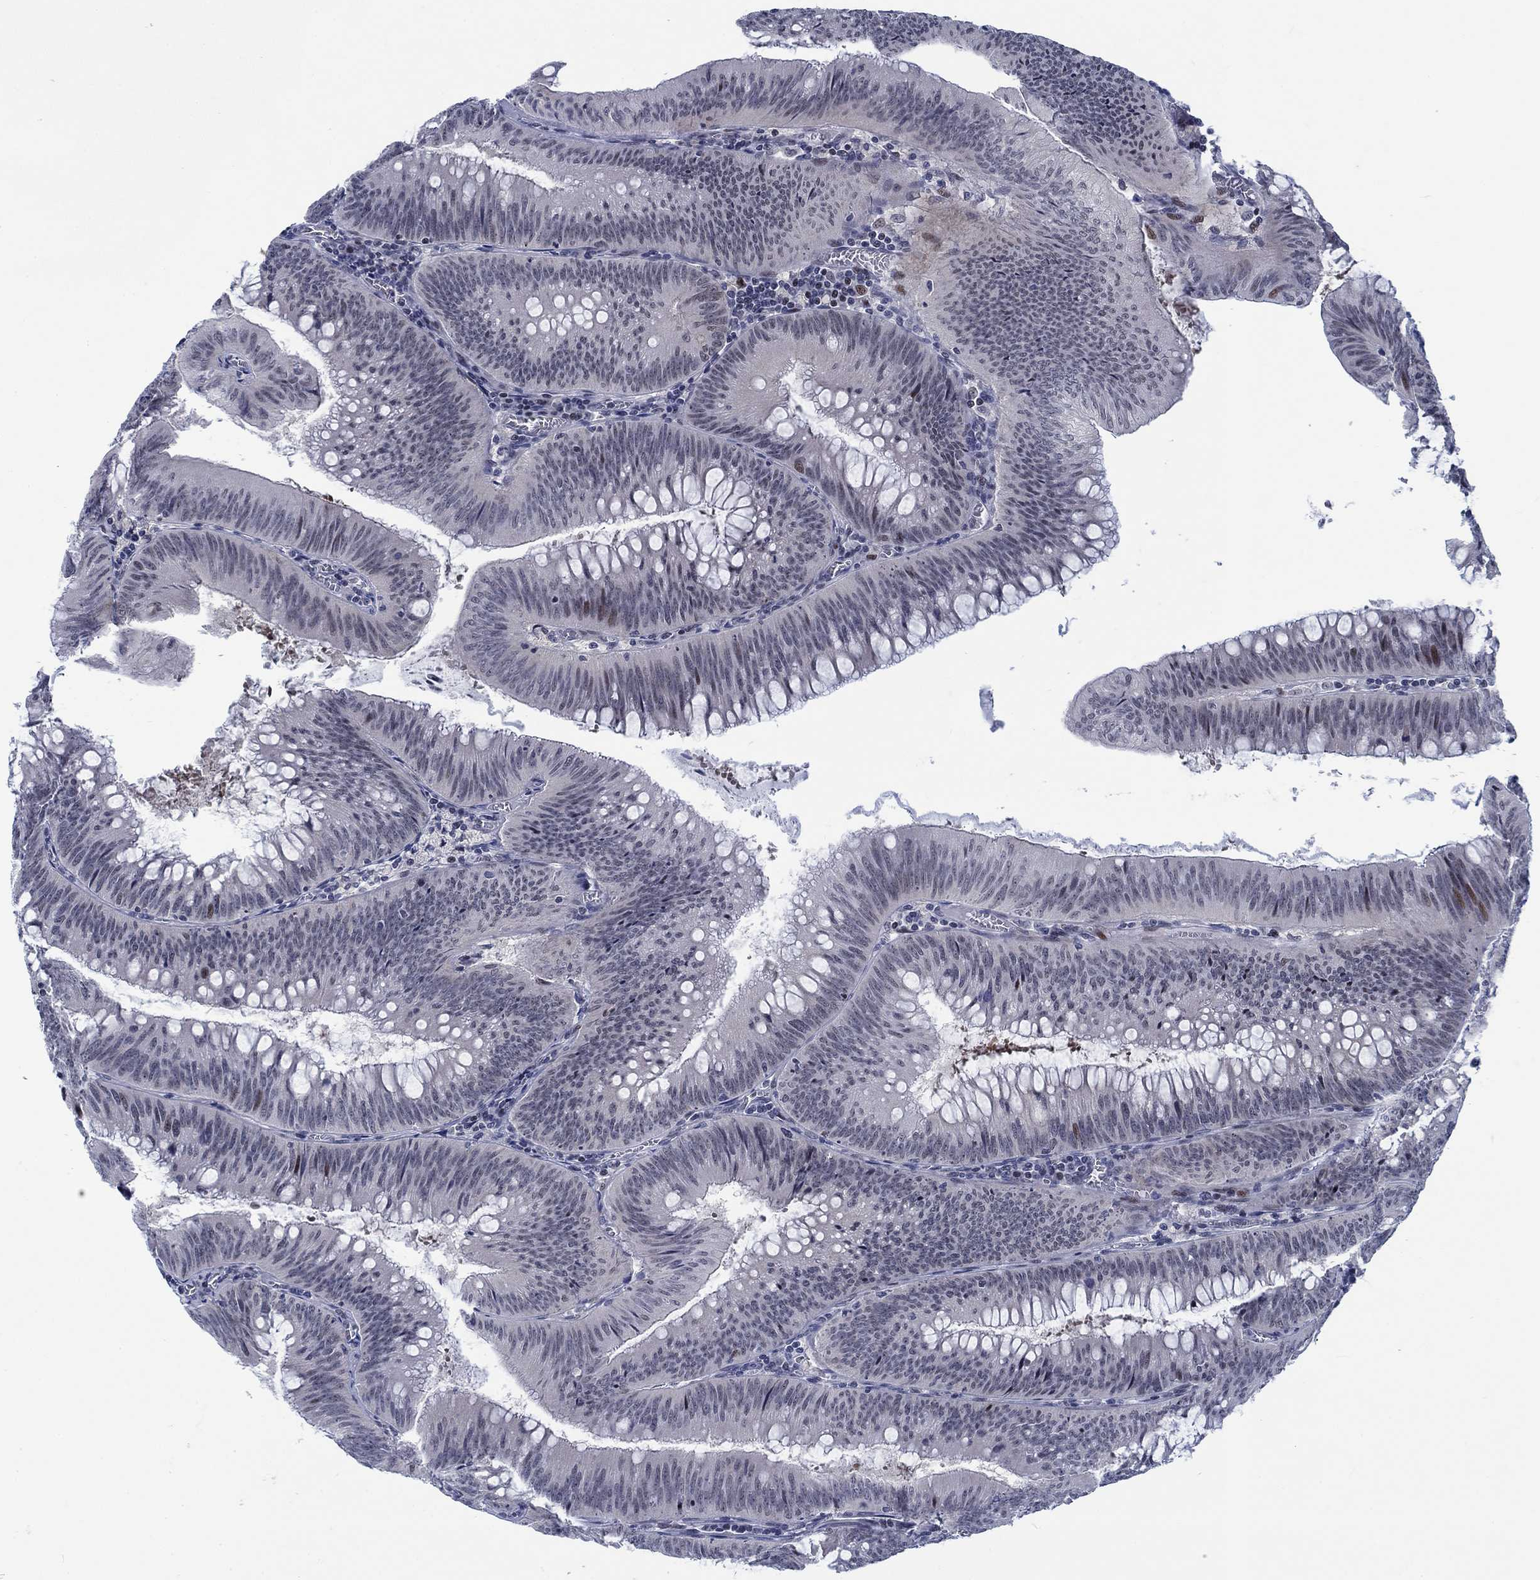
{"staining": {"intensity": "moderate", "quantity": "<25%", "location": "nuclear"}, "tissue": "colorectal cancer", "cell_type": "Tumor cells", "image_type": "cancer", "snomed": [{"axis": "morphology", "description": "Adenocarcinoma, NOS"}, {"axis": "topography", "description": "Rectum"}], "caption": "Colorectal adenocarcinoma tissue reveals moderate nuclear positivity in approximately <25% of tumor cells", "gene": "NEU3", "patient": {"sex": "female", "age": 72}}